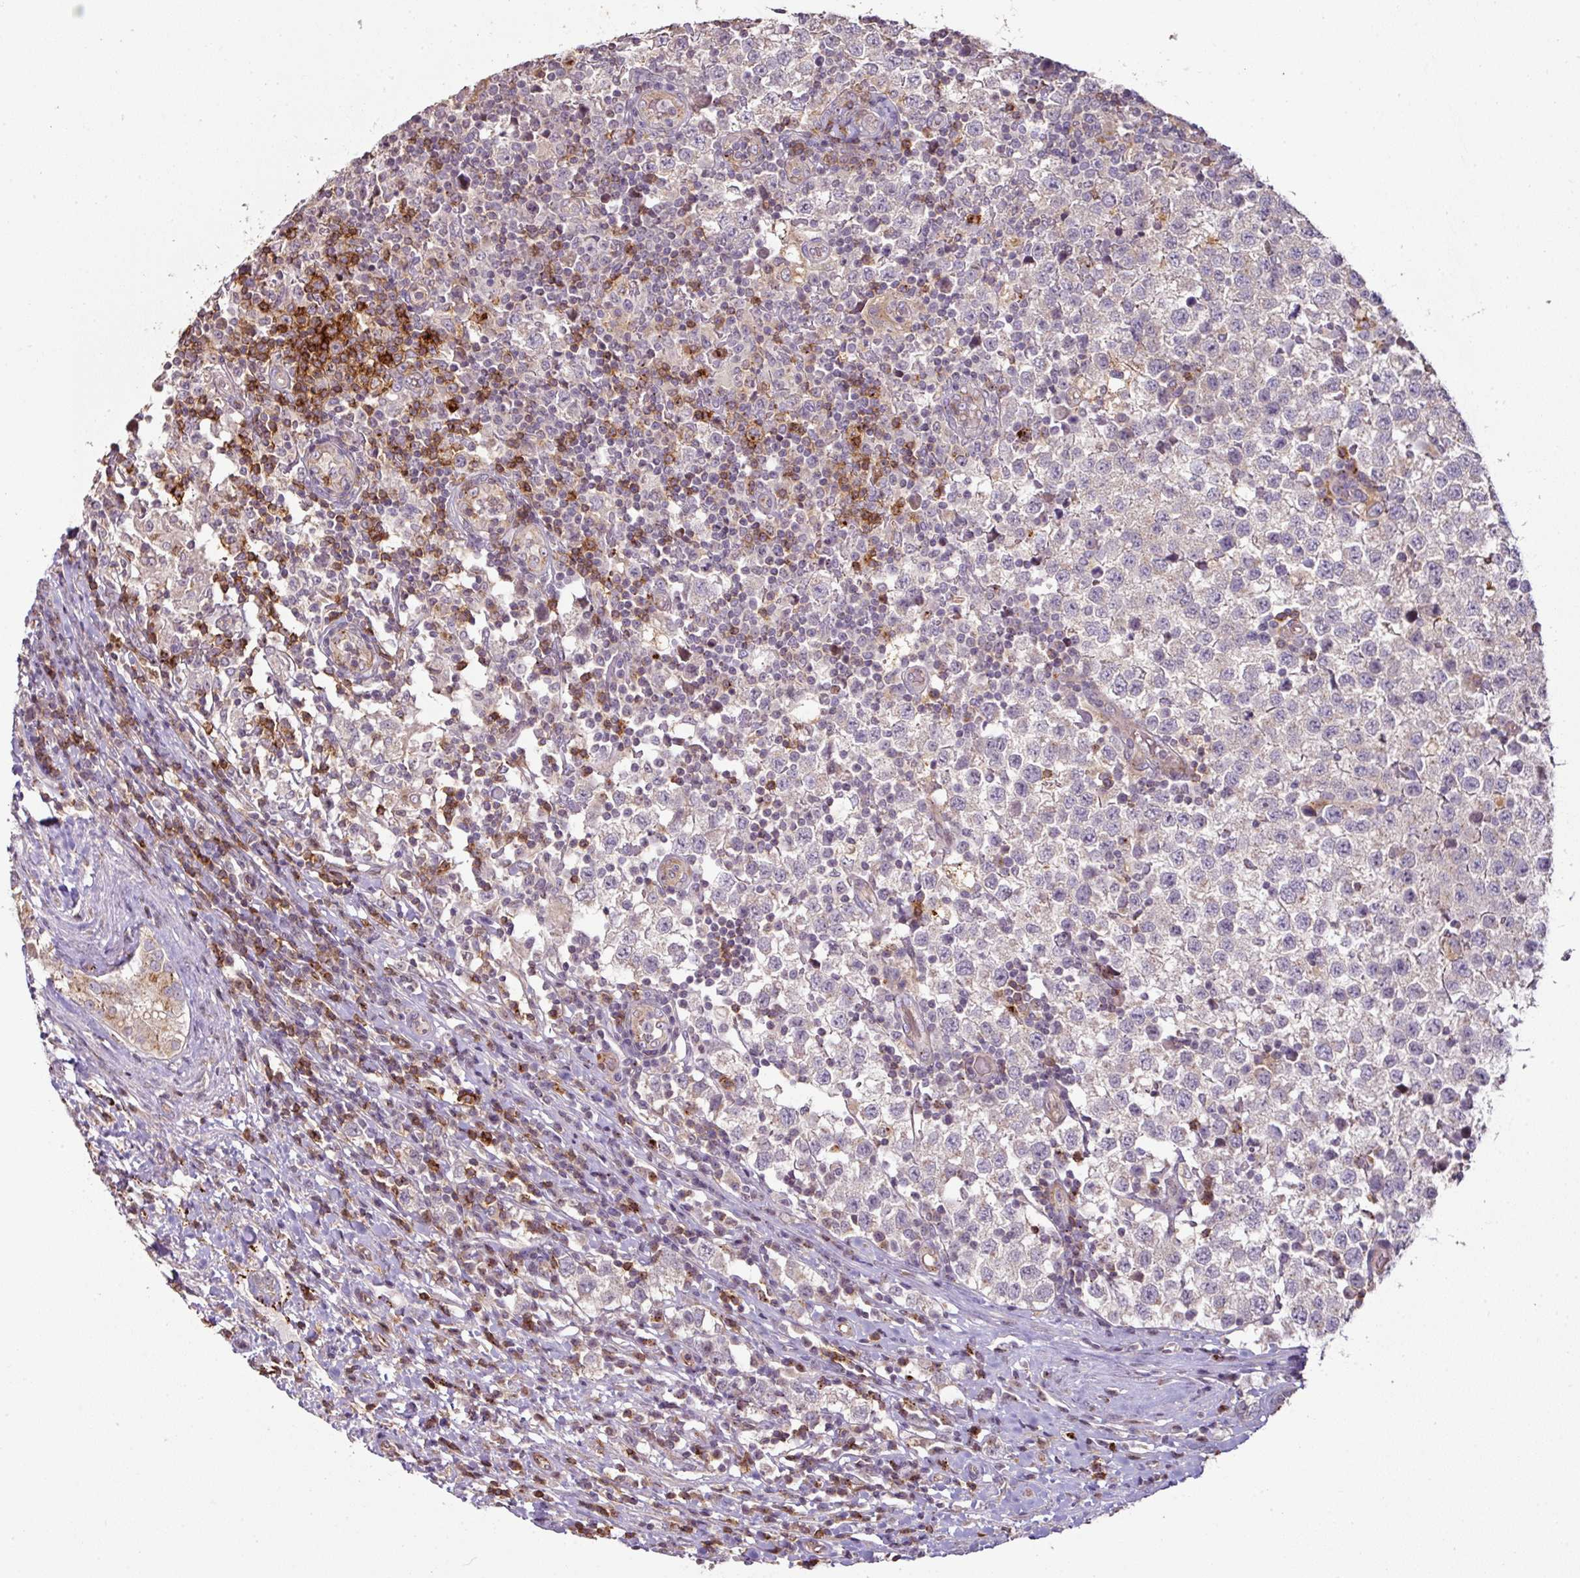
{"staining": {"intensity": "weak", "quantity": "25%-75%", "location": "cytoplasmic/membranous"}, "tissue": "testis cancer", "cell_type": "Tumor cells", "image_type": "cancer", "snomed": [{"axis": "morphology", "description": "Seminoma, NOS"}, {"axis": "topography", "description": "Testis"}], "caption": "Immunohistochemistry (IHC) (DAB (3,3'-diaminobenzidine)) staining of seminoma (testis) displays weak cytoplasmic/membranous protein expression in about 25%-75% of tumor cells. The staining was performed using DAB (3,3'-diaminobenzidine) to visualize the protein expression in brown, while the nuclei were stained in blue with hematoxylin (Magnification: 20x).", "gene": "CXCR5", "patient": {"sex": "male", "age": 34}}